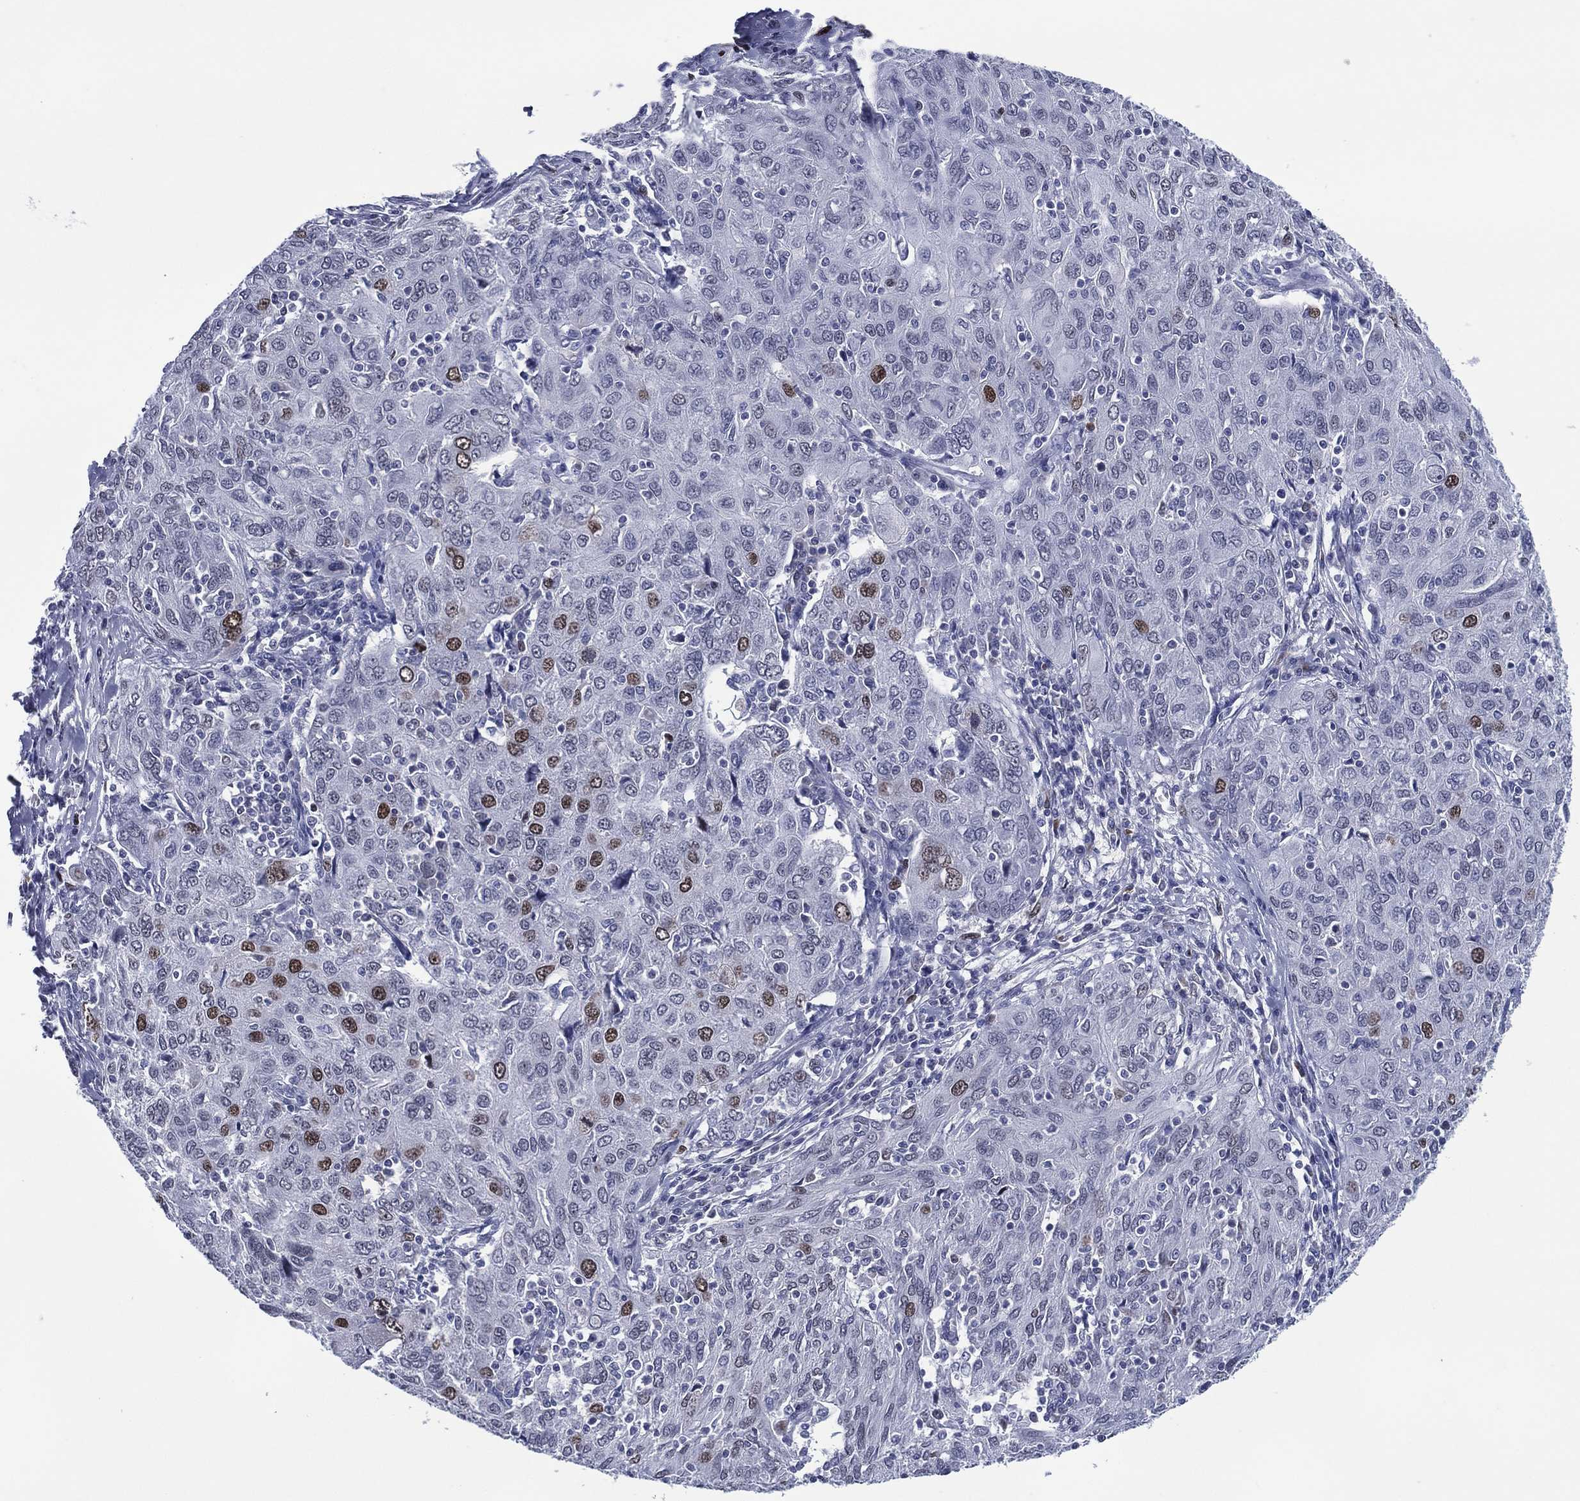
{"staining": {"intensity": "strong", "quantity": "<25%", "location": "nuclear"}, "tissue": "ovarian cancer", "cell_type": "Tumor cells", "image_type": "cancer", "snomed": [{"axis": "morphology", "description": "Carcinoma, endometroid"}, {"axis": "topography", "description": "Ovary"}], "caption": "Ovarian endometroid carcinoma stained with a protein marker reveals strong staining in tumor cells.", "gene": "GATA6", "patient": {"sex": "female", "age": 50}}